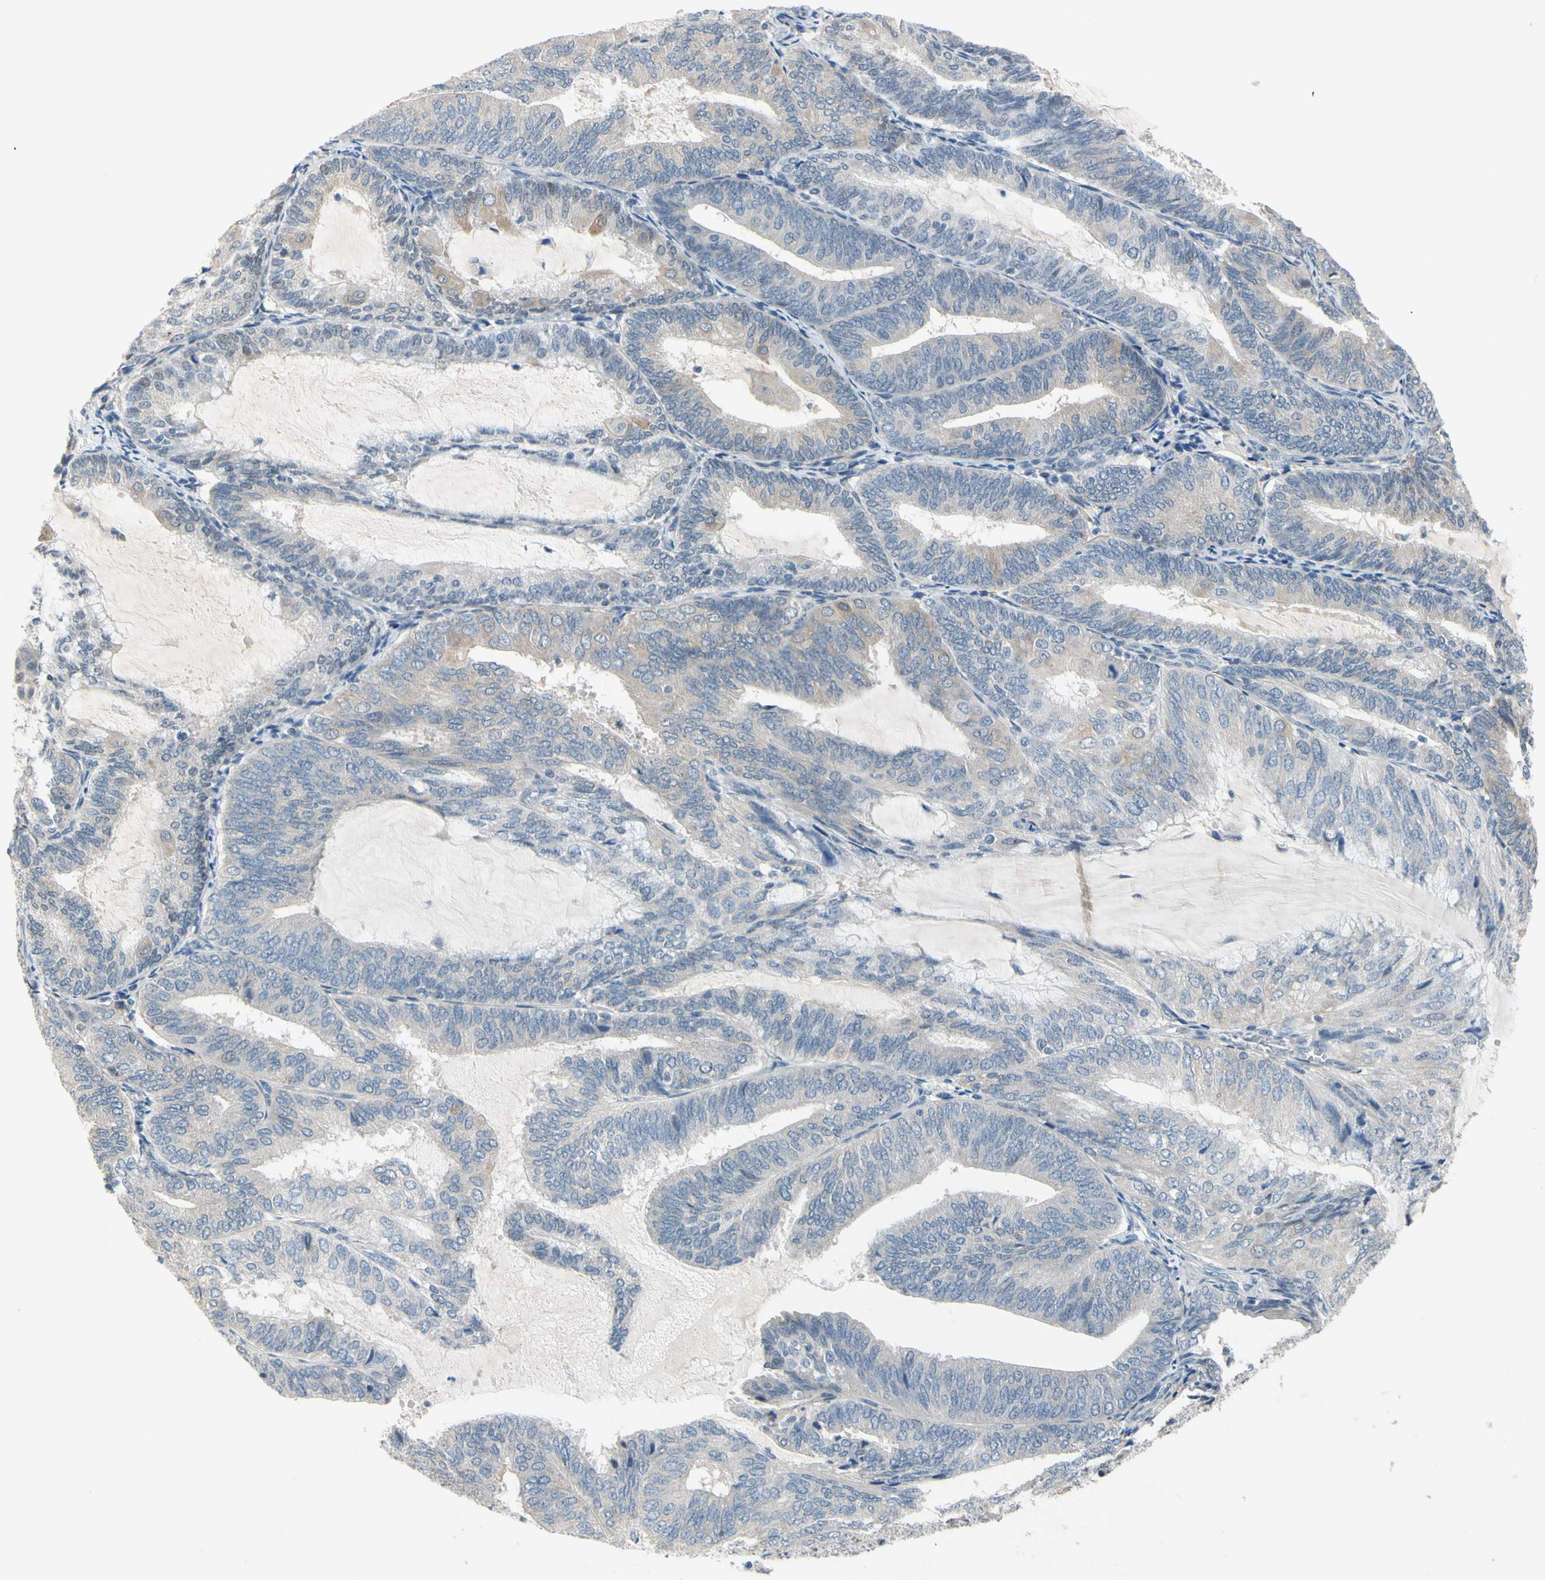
{"staining": {"intensity": "negative", "quantity": "none", "location": "none"}, "tissue": "endometrial cancer", "cell_type": "Tumor cells", "image_type": "cancer", "snomed": [{"axis": "morphology", "description": "Adenocarcinoma, NOS"}, {"axis": "topography", "description": "Endometrium"}], "caption": "Tumor cells show no significant protein expression in endometrial cancer. (DAB immunohistochemistry, high magnification).", "gene": "SLC27A6", "patient": {"sex": "female", "age": 81}}